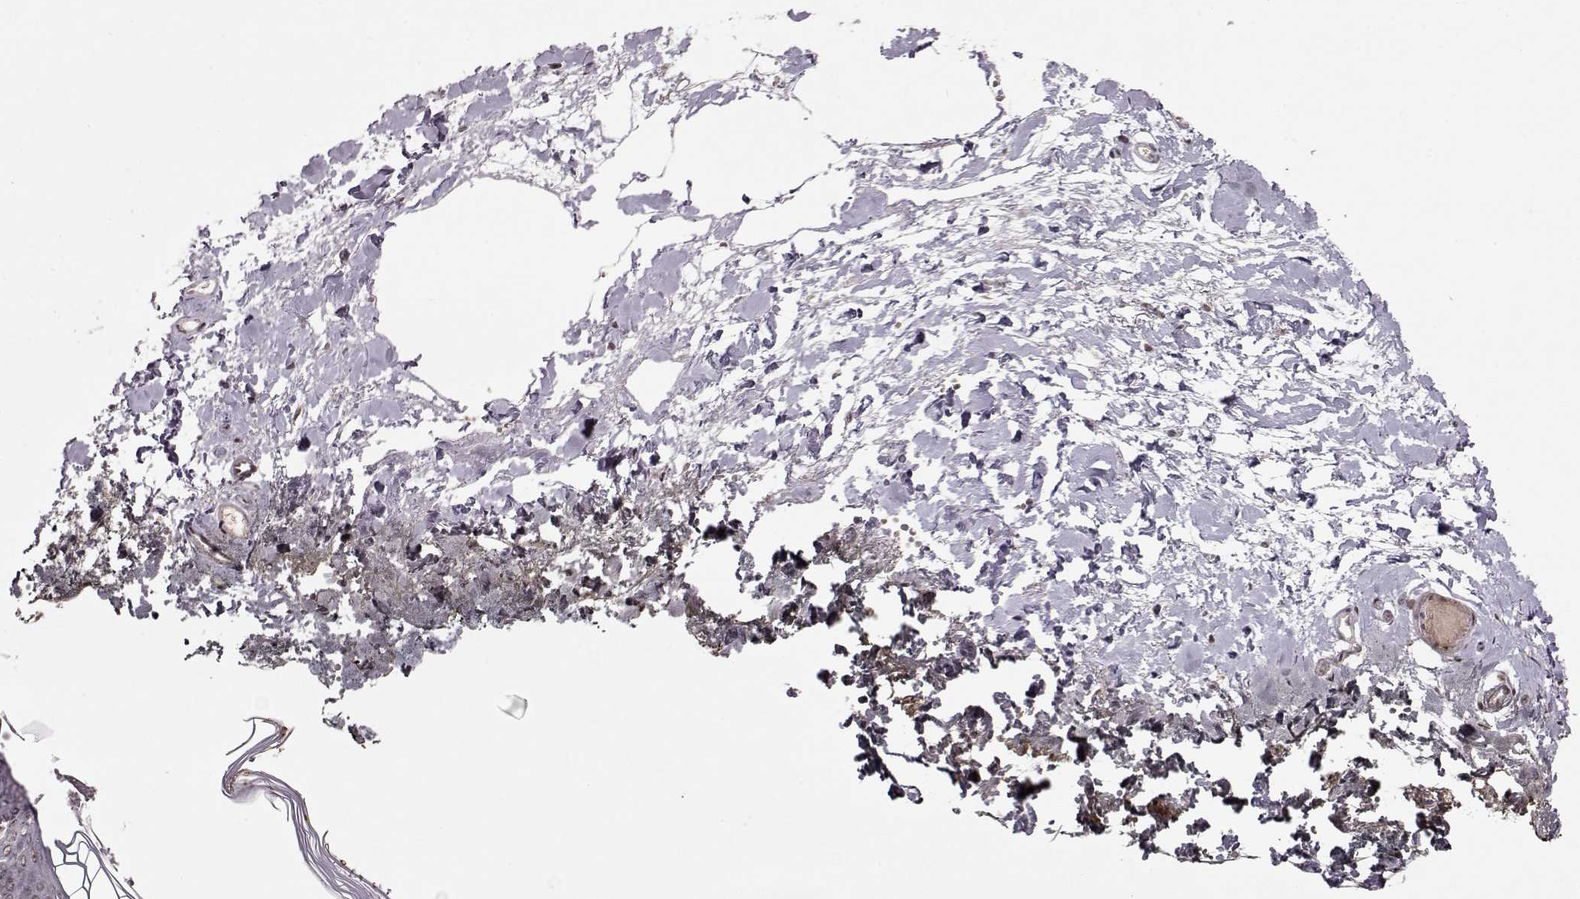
{"staining": {"intensity": "weak", "quantity": "<25%", "location": "cytoplasmic/membranous,nuclear"}, "tissue": "skin", "cell_type": "Fibroblasts", "image_type": "normal", "snomed": [{"axis": "morphology", "description": "Normal tissue, NOS"}, {"axis": "topography", "description": "Skin"}], "caption": "The micrograph demonstrates no staining of fibroblasts in normal skin.", "gene": "RAI1", "patient": {"sex": "female", "age": 34}}